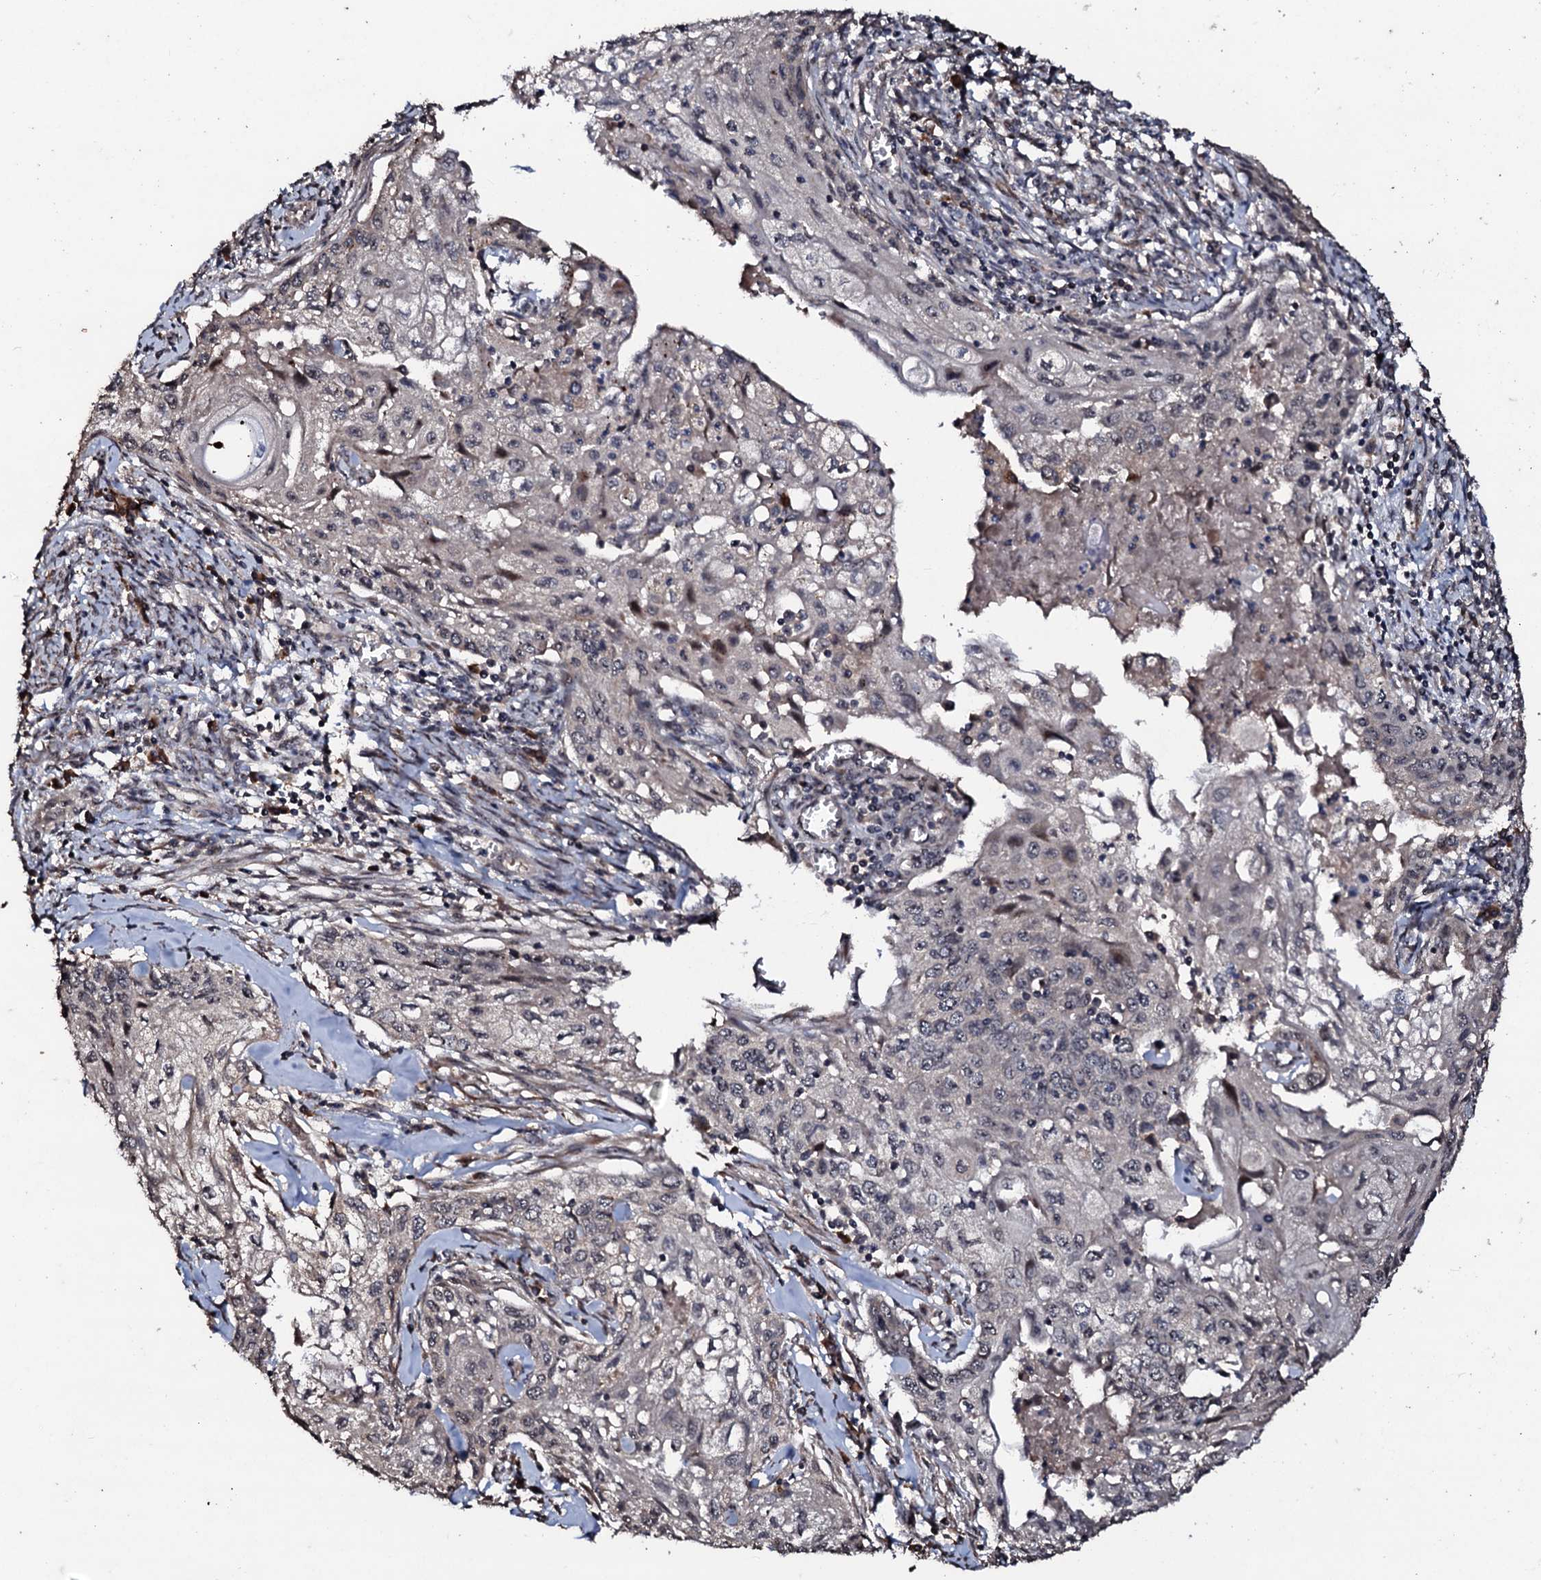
{"staining": {"intensity": "negative", "quantity": "none", "location": "none"}, "tissue": "cervical cancer", "cell_type": "Tumor cells", "image_type": "cancer", "snomed": [{"axis": "morphology", "description": "Squamous cell carcinoma, NOS"}, {"axis": "topography", "description": "Cervix"}], "caption": "There is no significant positivity in tumor cells of cervical cancer (squamous cell carcinoma). Nuclei are stained in blue.", "gene": "SUPT7L", "patient": {"sex": "female", "age": 67}}